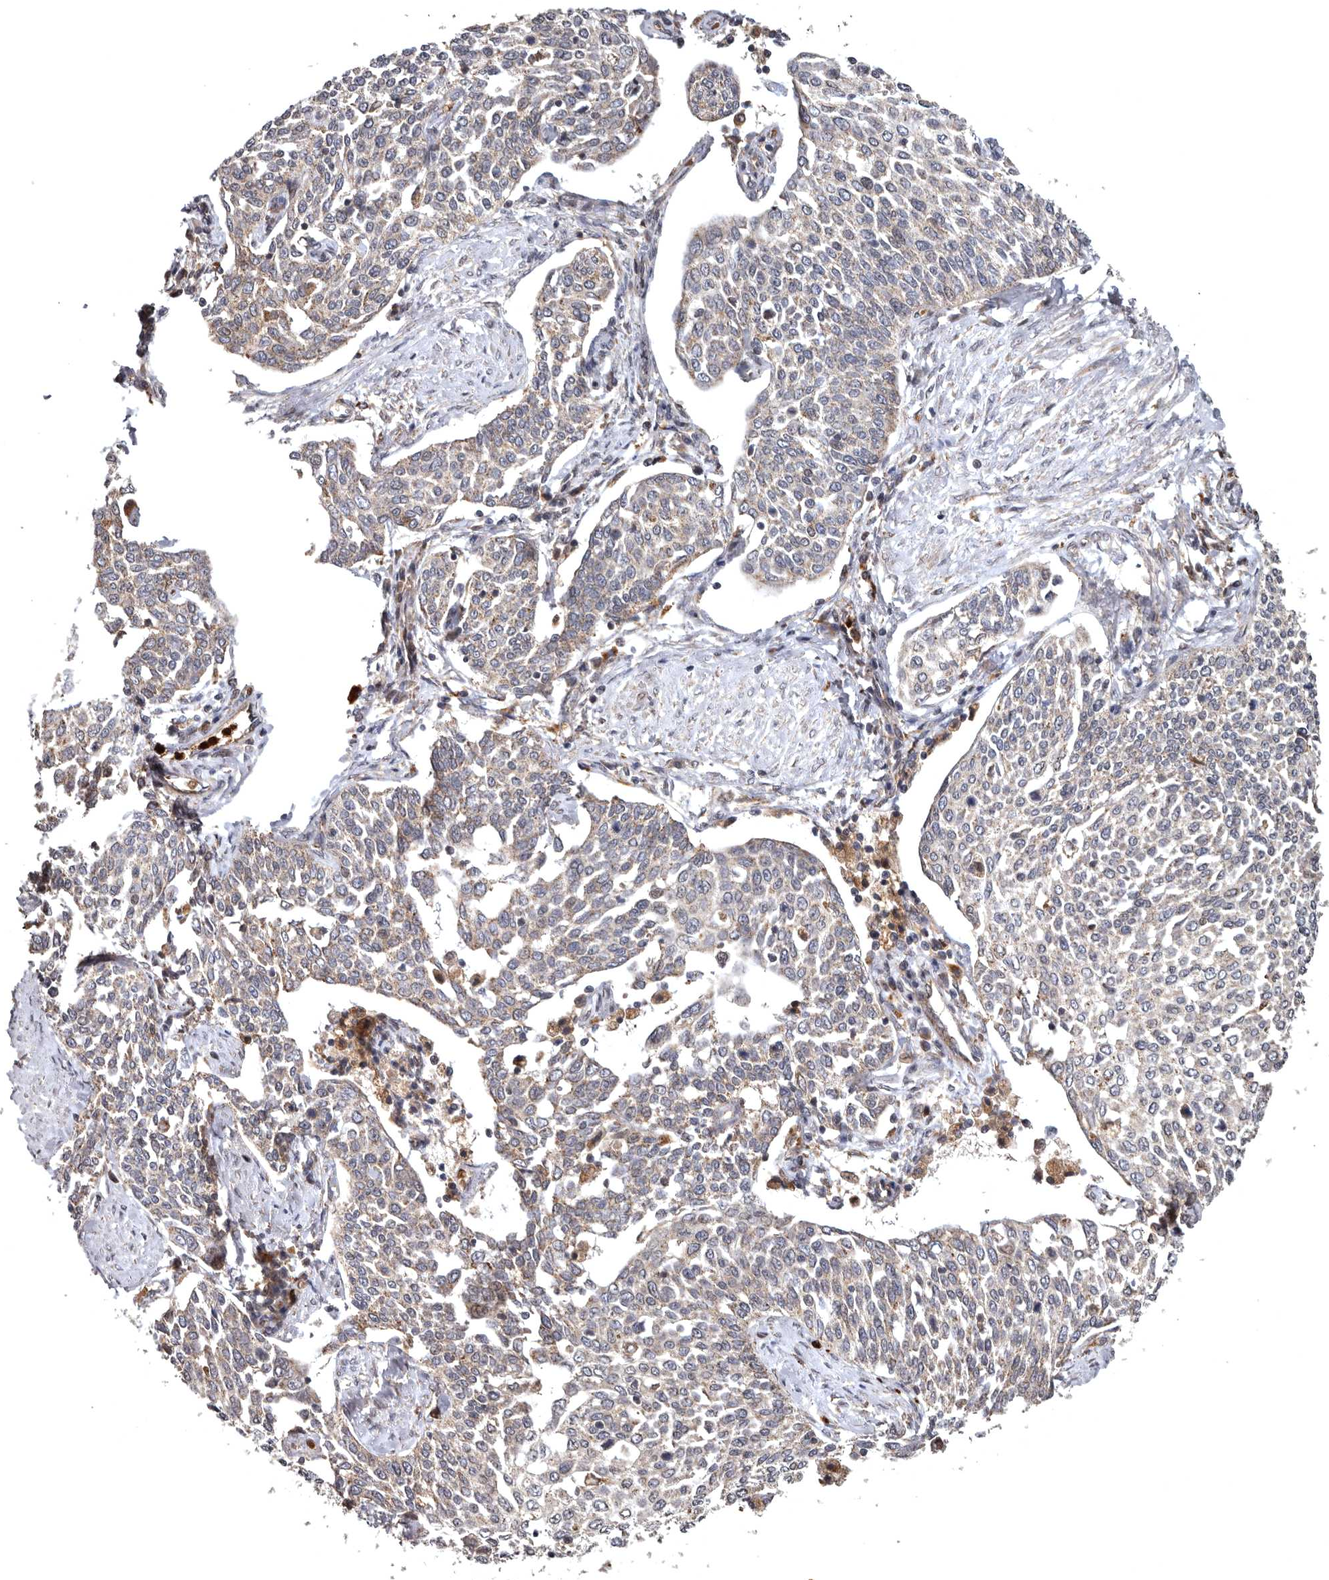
{"staining": {"intensity": "weak", "quantity": "25%-75%", "location": "cytoplasmic/membranous"}, "tissue": "cervical cancer", "cell_type": "Tumor cells", "image_type": "cancer", "snomed": [{"axis": "morphology", "description": "Squamous cell carcinoma, NOS"}, {"axis": "topography", "description": "Cervix"}], "caption": "Protein analysis of squamous cell carcinoma (cervical) tissue reveals weak cytoplasmic/membranous staining in about 25%-75% of tumor cells. (DAB (3,3'-diaminobenzidine) IHC with brightfield microscopy, high magnification).", "gene": "FGFR4", "patient": {"sex": "female", "age": 34}}